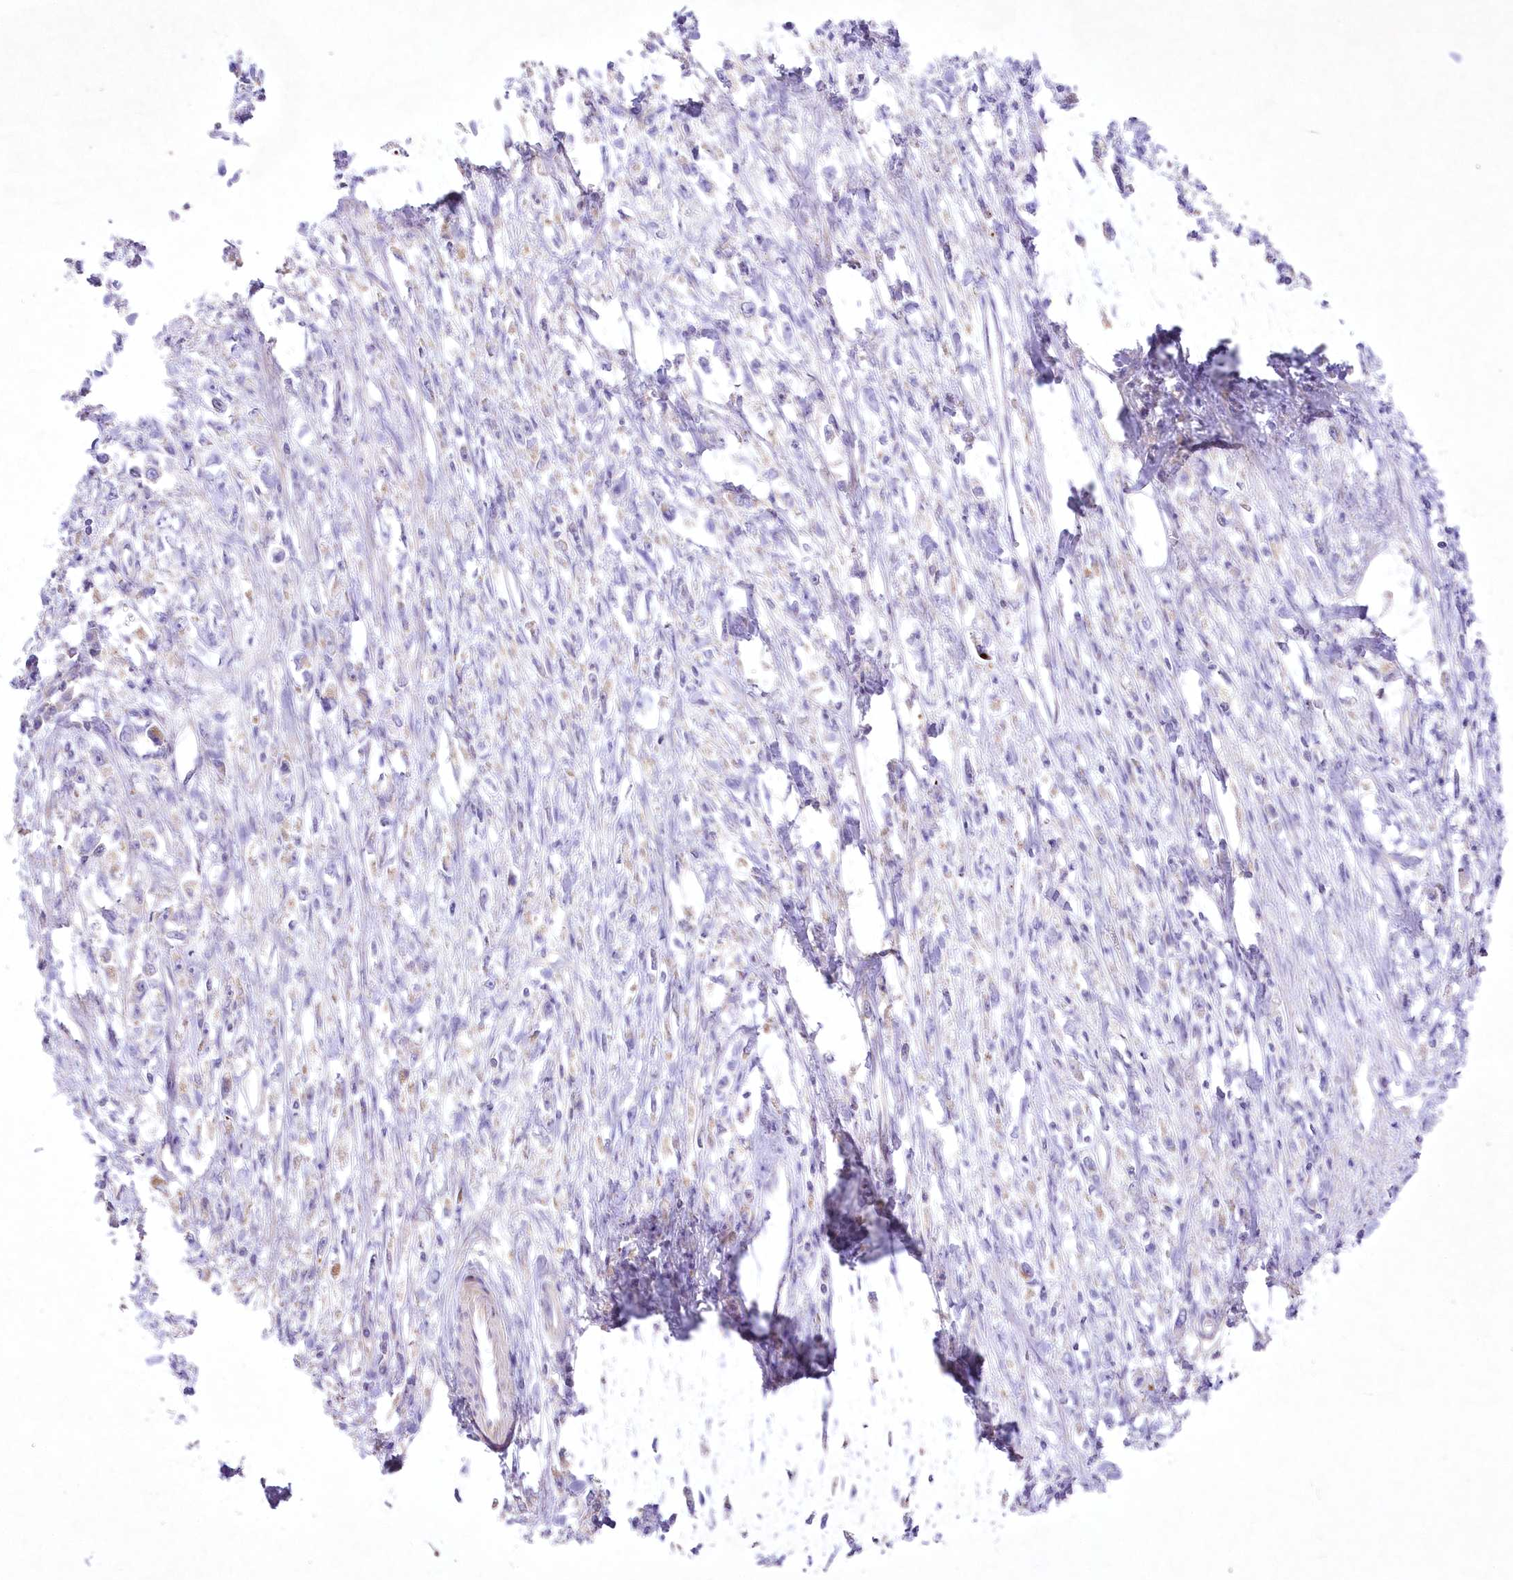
{"staining": {"intensity": "weak", "quantity": "<25%", "location": "cytoplasmic/membranous"}, "tissue": "stomach cancer", "cell_type": "Tumor cells", "image_type": "cancer", "snomed": [{"axis": "morphology", "description": "Adenocarcinoma, NOS"}, {"axis": "topography", "description": "Stomach"}], "caption": "A high-resolution photomicrograph shows immunohistochemistry (IHC) staining of stomach cancer, which demonstrates no significant staining in tumor cells.", "gene": "ITSN2", "patient": {"sex": "female", "age": 59}}